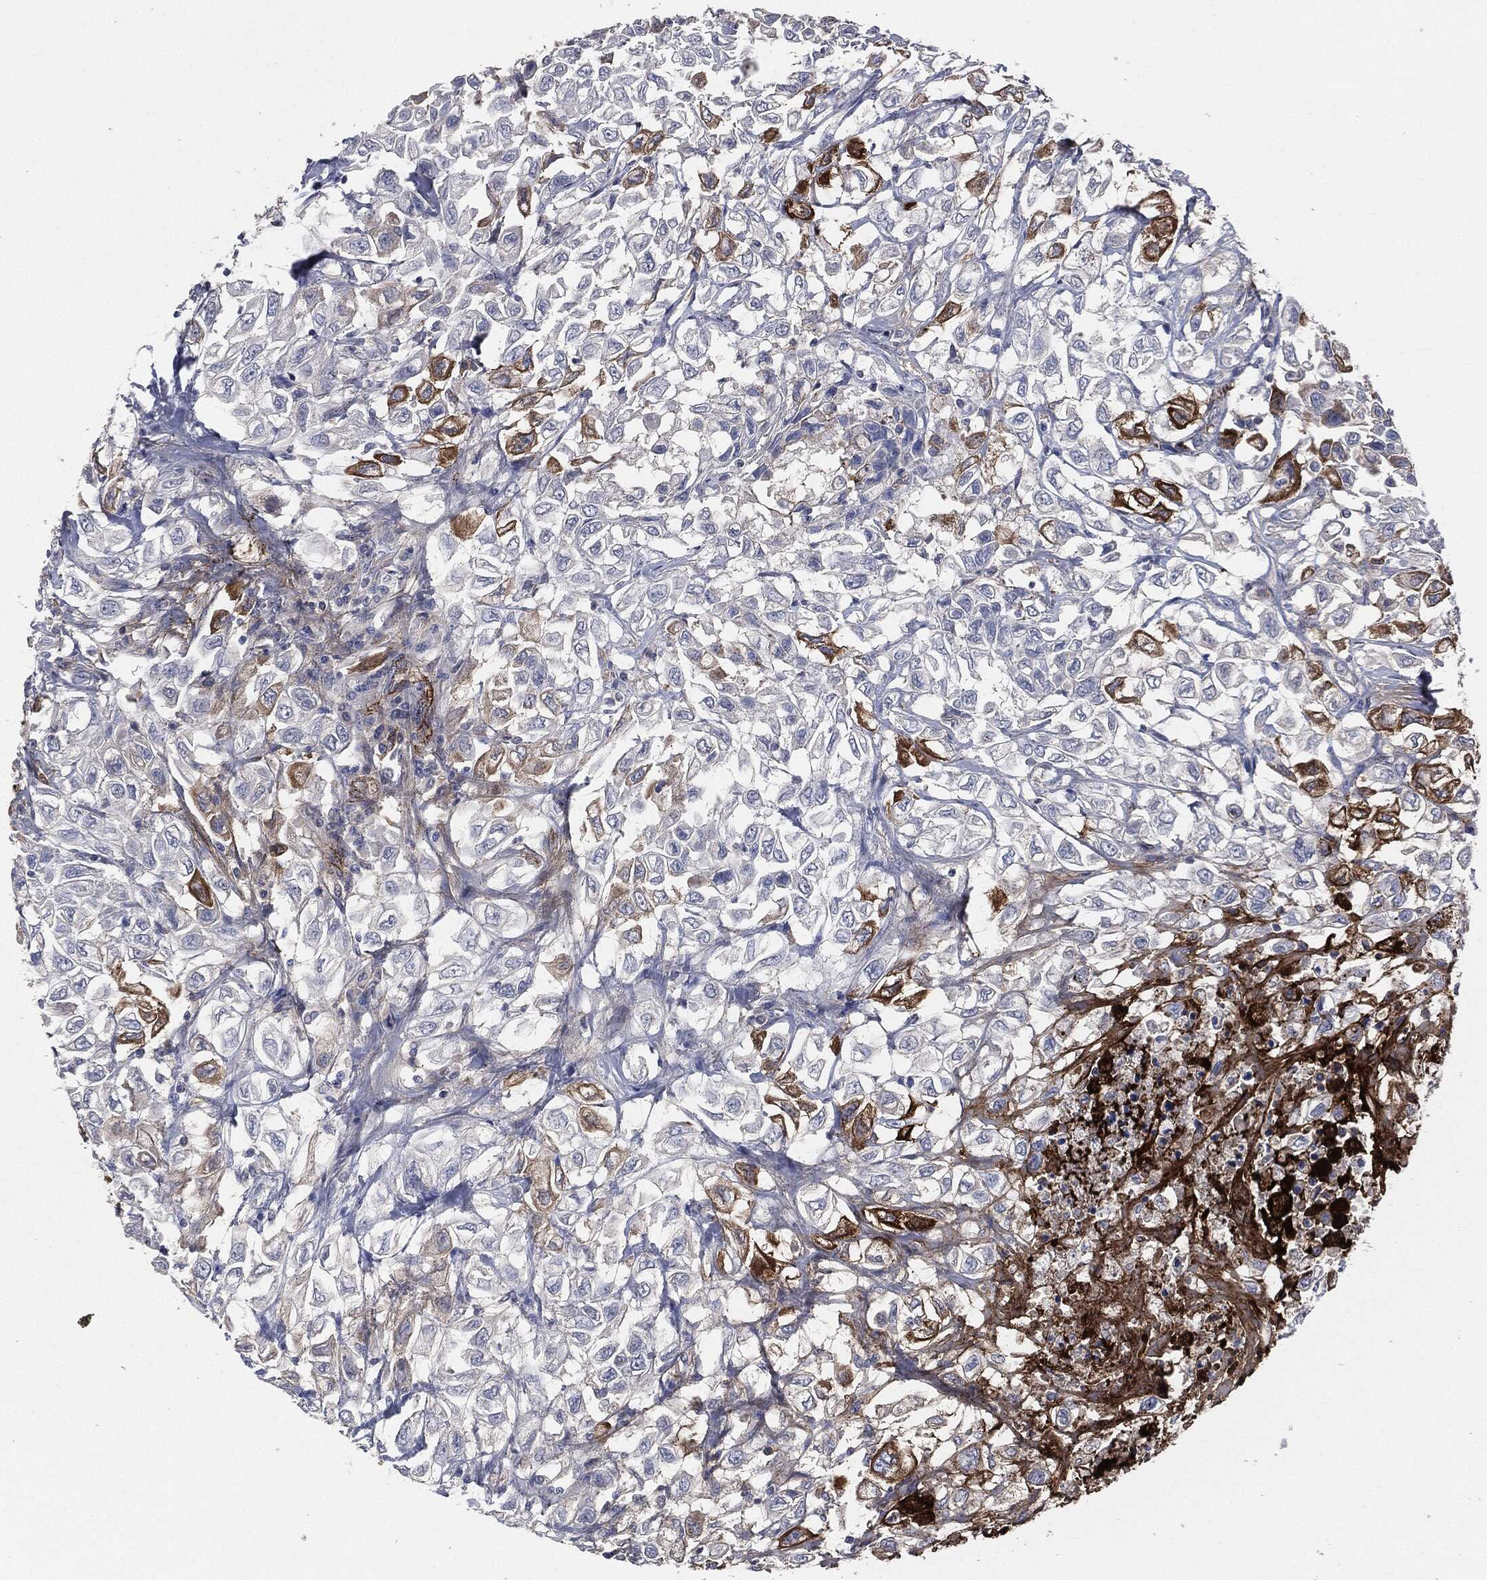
{"staining": {"intensity": "strong", "quantity": "<25%", "location": "cytoplasmic/membranous"}, "tissue": "urothelial cancer", "cell_type": "Tumor cells", "image_type": "cancer", "snomed": [{"axis": "morphology", "description": "Urothelial carcinoma, High grade"}, {"axis": "topography", "description": "Urinary bladder"}], "caption": "A medium amount of strong cytoplasmic/membranous staining is appreciated in about <25% of tumor cells in urothelial carcinoma (high-grade) tissue. The staining is performed using DAB brown chromogen to label protein expression. The nuclei are counter-stained blue using hematoxylin.", "gene": "APOB", "patient": {"sex": "female", "age": 56}}